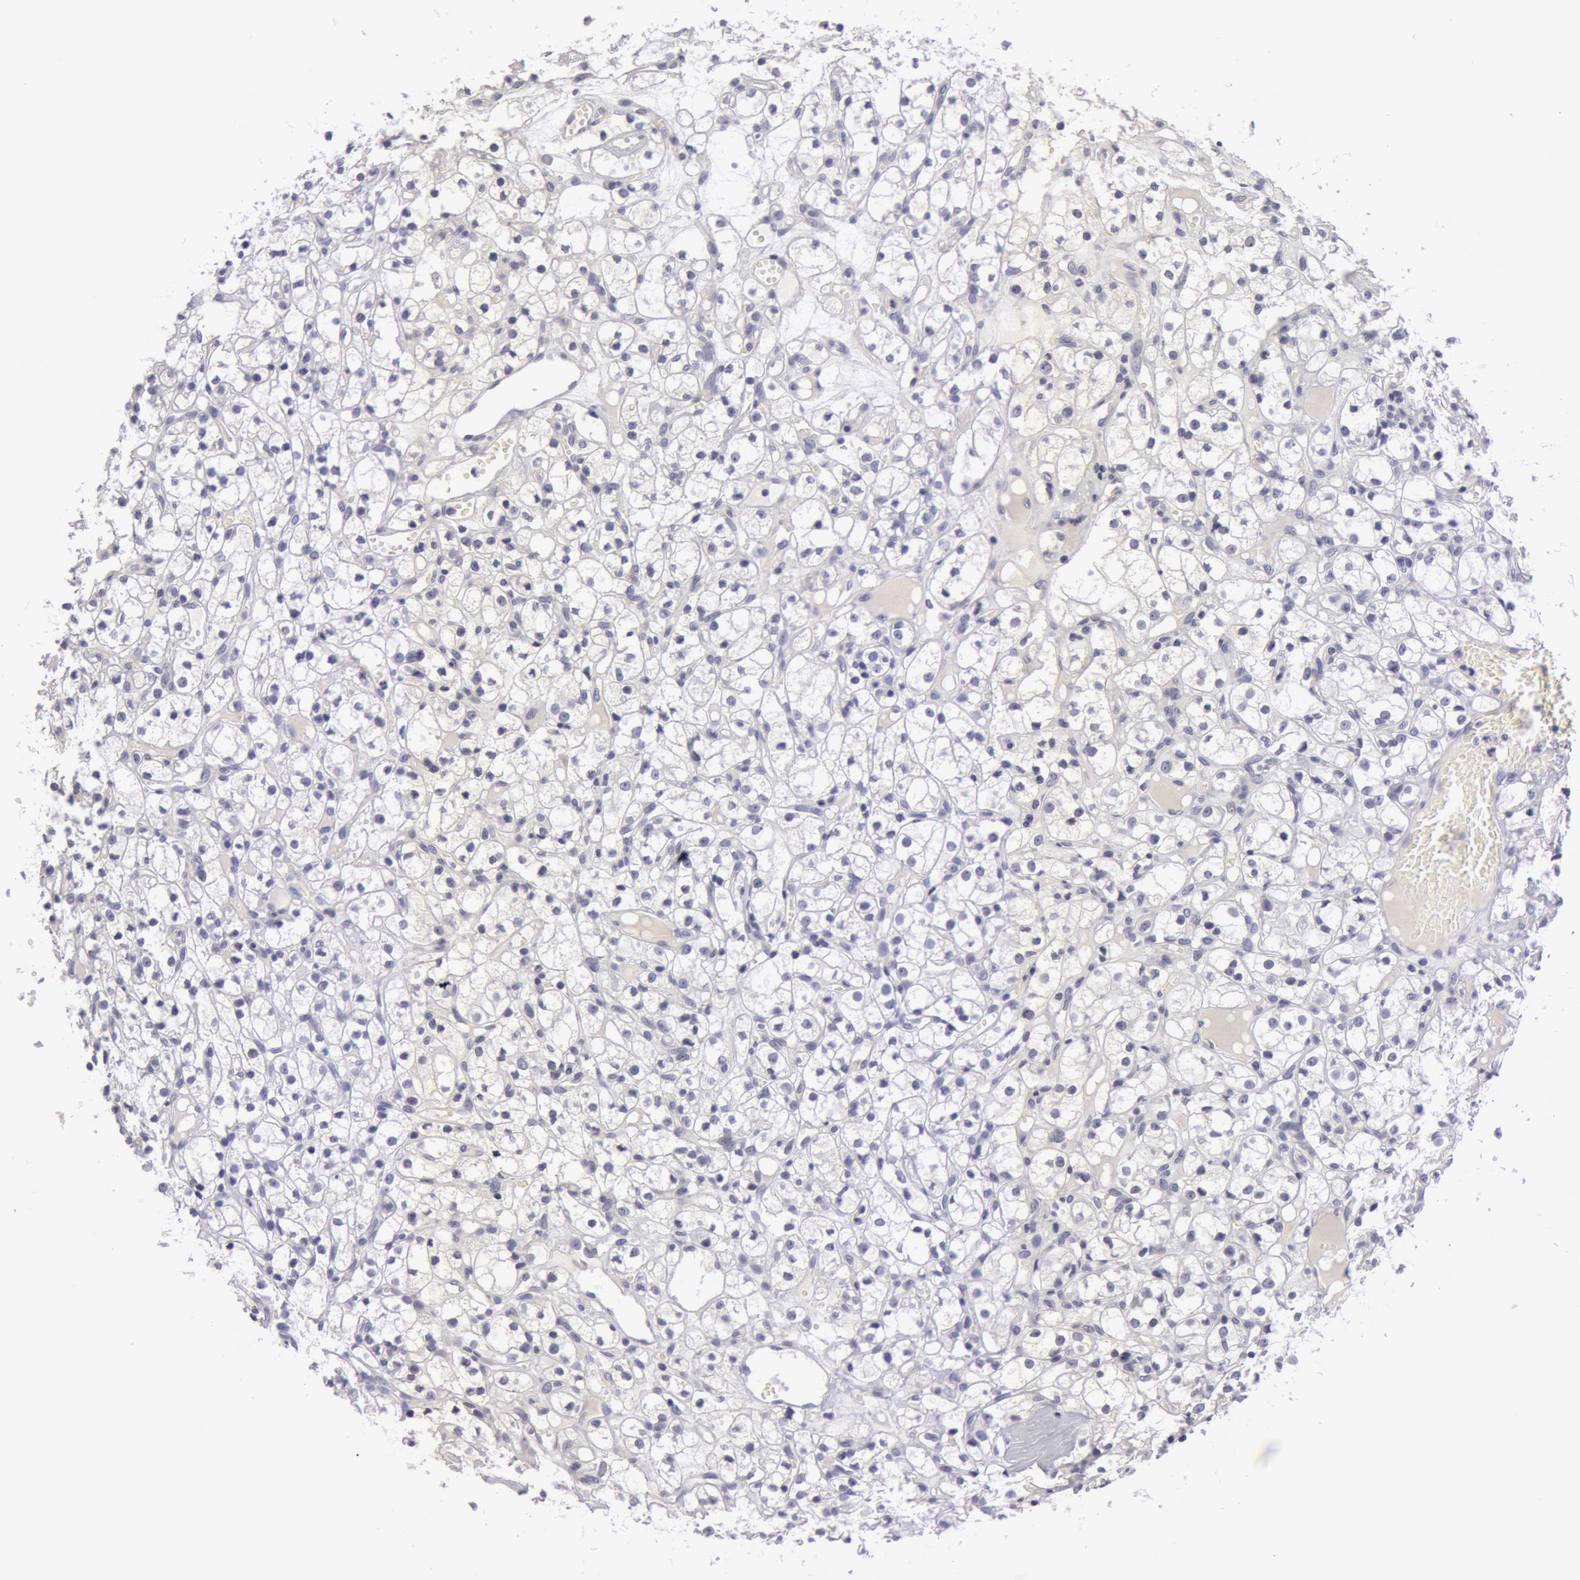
{"staining": {"intensity": "negative", "quantity": "none", "location": "none"}, "tissue": "renal cancer", "cell_type": "Tumor cells", "image_type": "cancer", "snomed": [{"axis": "morphology", "description": "Adenocarcinoma, NOS"}, {"axis": "topography", "description": "Kidney"}], "caption": "An immunohistochemistry image of adenocarcinoma (renal) is shown. There is no staining in tumor cells of adenocarcinoma (renal). (Stains: DAB IHC with hematoxylin counter stain, Microscopy: brightfield microscopy at high magnification).", "gene": "NLGN4X", "patient": {"sex": "male", "age": 61}}